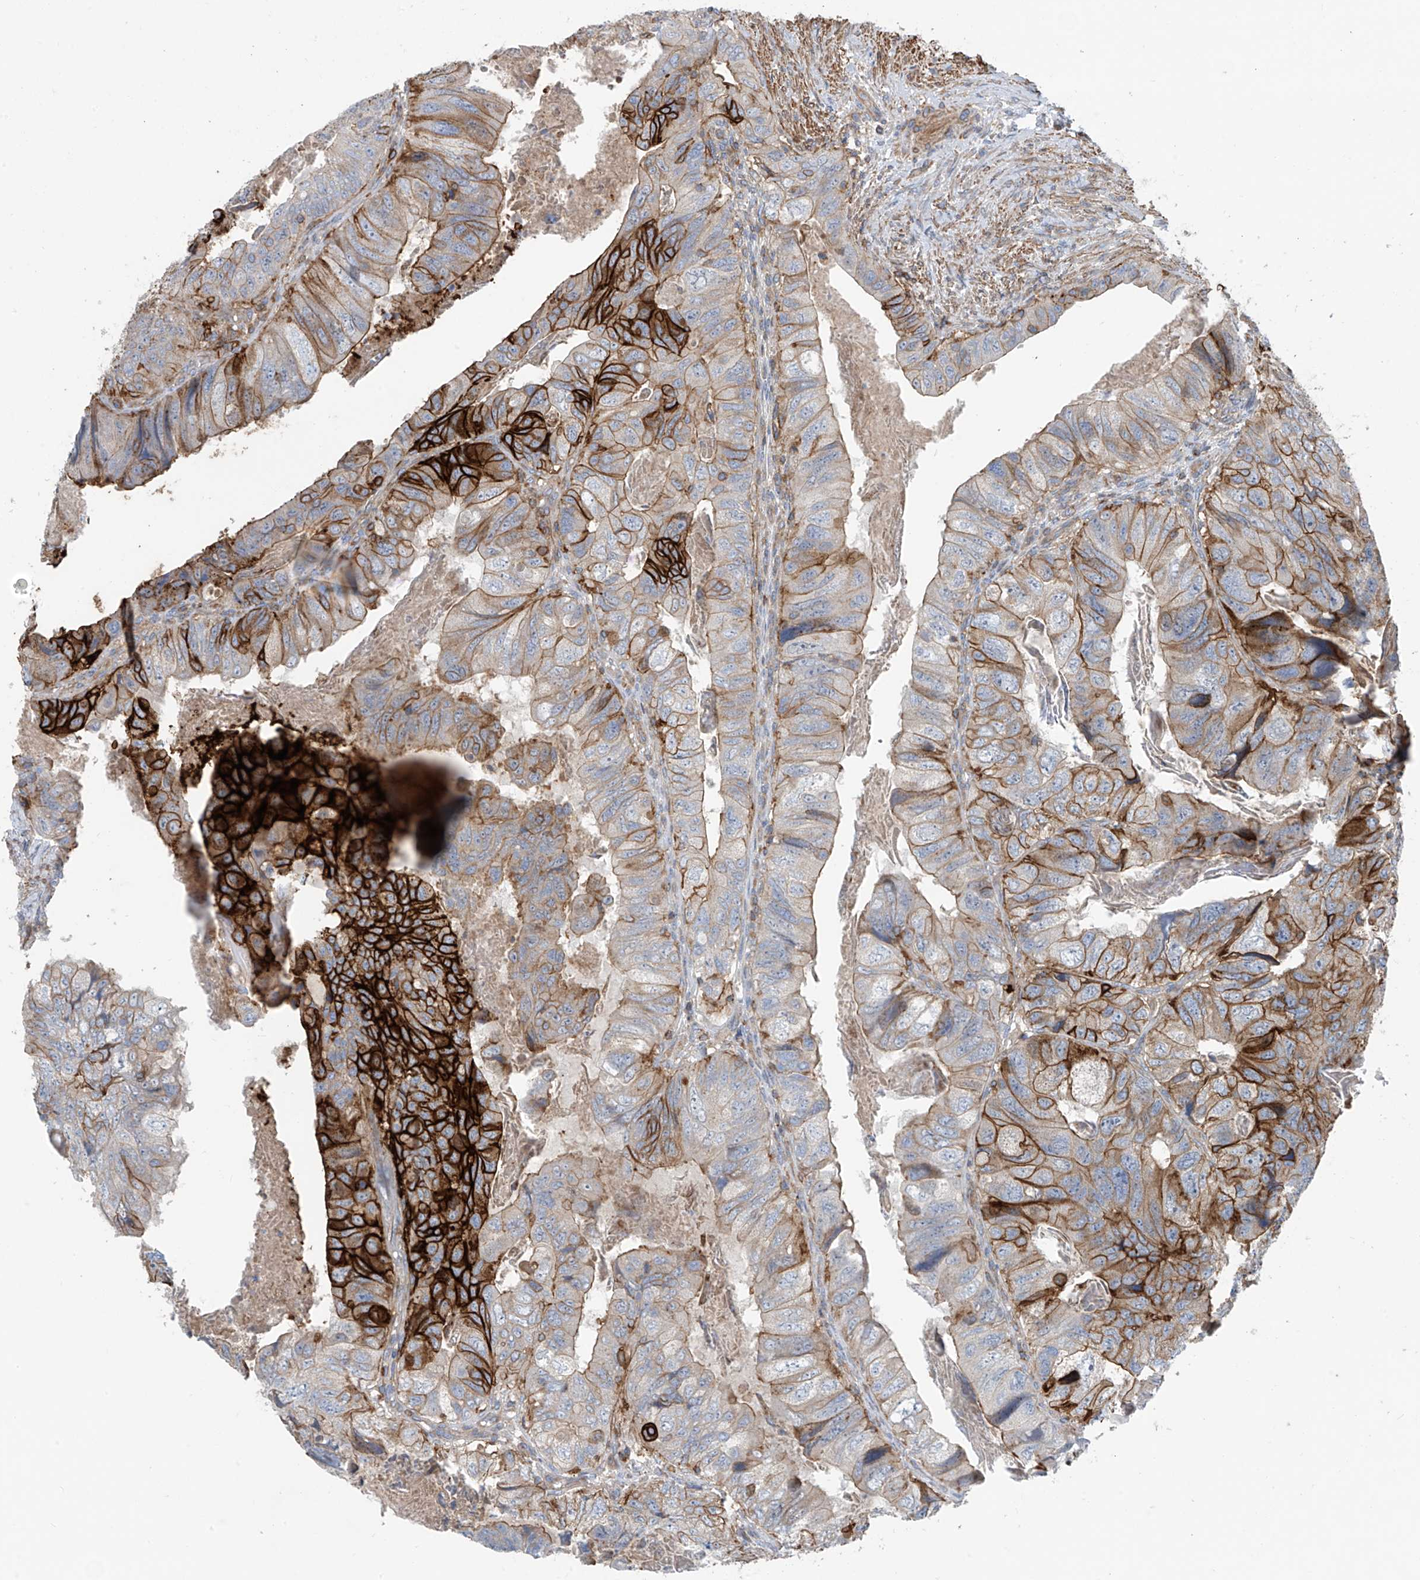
{"staining": {"intensity": "strong", "quantity": "<25%", "location": "cytoplasmic/membranous"}, "tissue": "colorectal cancer", "cell_type": "Tumor cells", "image_type": "cancer", "snomed": [{"axis": "morphology", "description": "Adenocarcinoma, NOS"}, {"axis": "topography", "description": "Rectum"}], "caption": "A photomicrograph showing strong cytoplasmic/membranous staining in approximately <25% of tumor cells in colorectal cancer, as visualized by brown immunohistochemical staining.", "gene": "SLC1A5", "patient": {"sex": "male", "age": 63}}